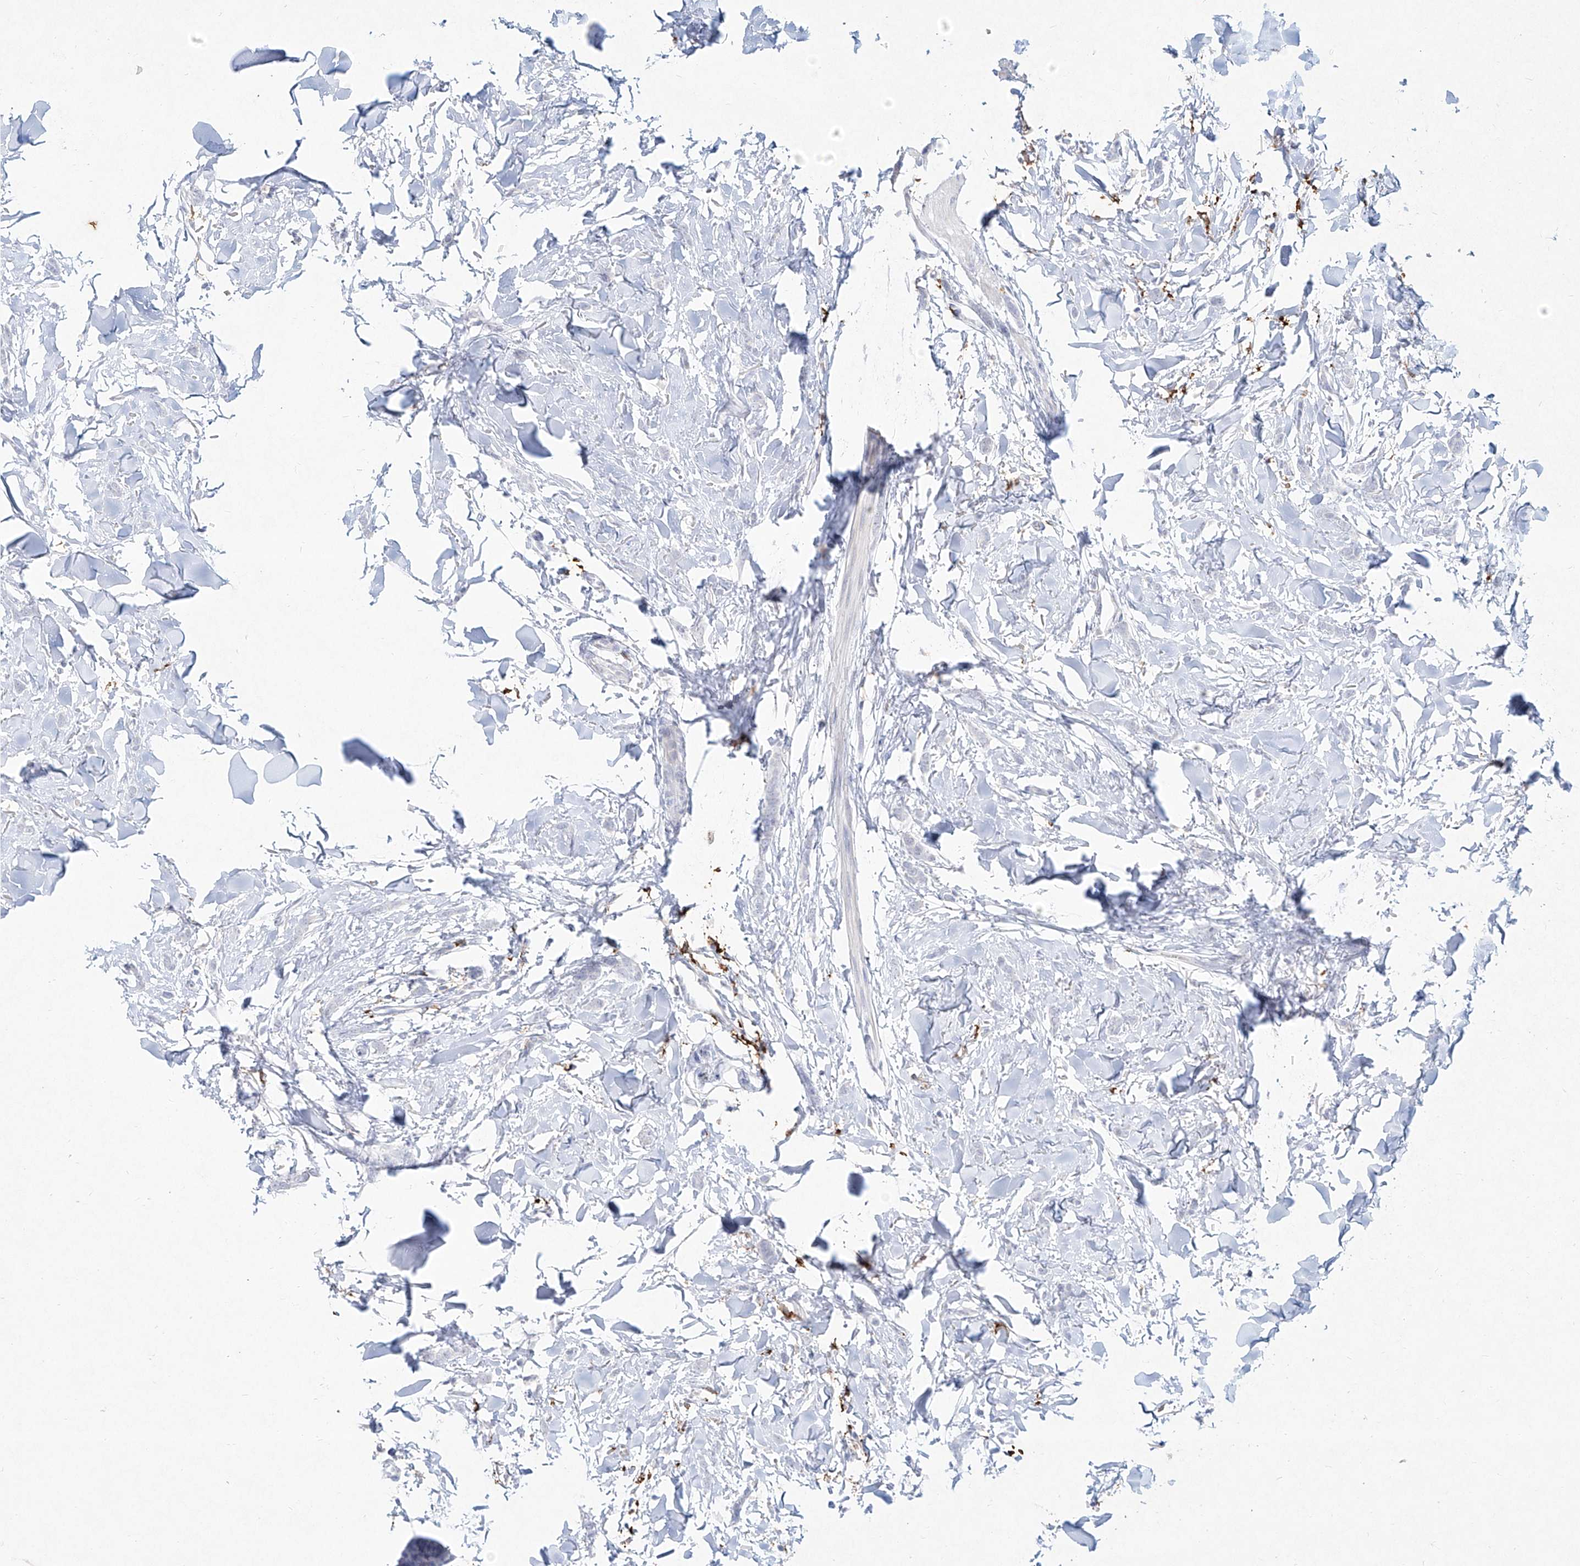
{"staining": {"intensity": "negative", "quantity": "none", "location": "none"}, "tissue": "breast cancer", "cell_type": "Tumor cells", "image_type": "cancer", "snomed": [{"axis": "morphology", "description": "Lobular carcinoma"}, {"axis": "topography", "description": "Skin"}, {"axis": "topography", "description": "Breast"}], "caption": "Immunohistochemistry (IHC) of human breast cancer reveals no staining in tumor cells.", "gene": "CD209", "patient": {"sex": "female", "age": 46}}